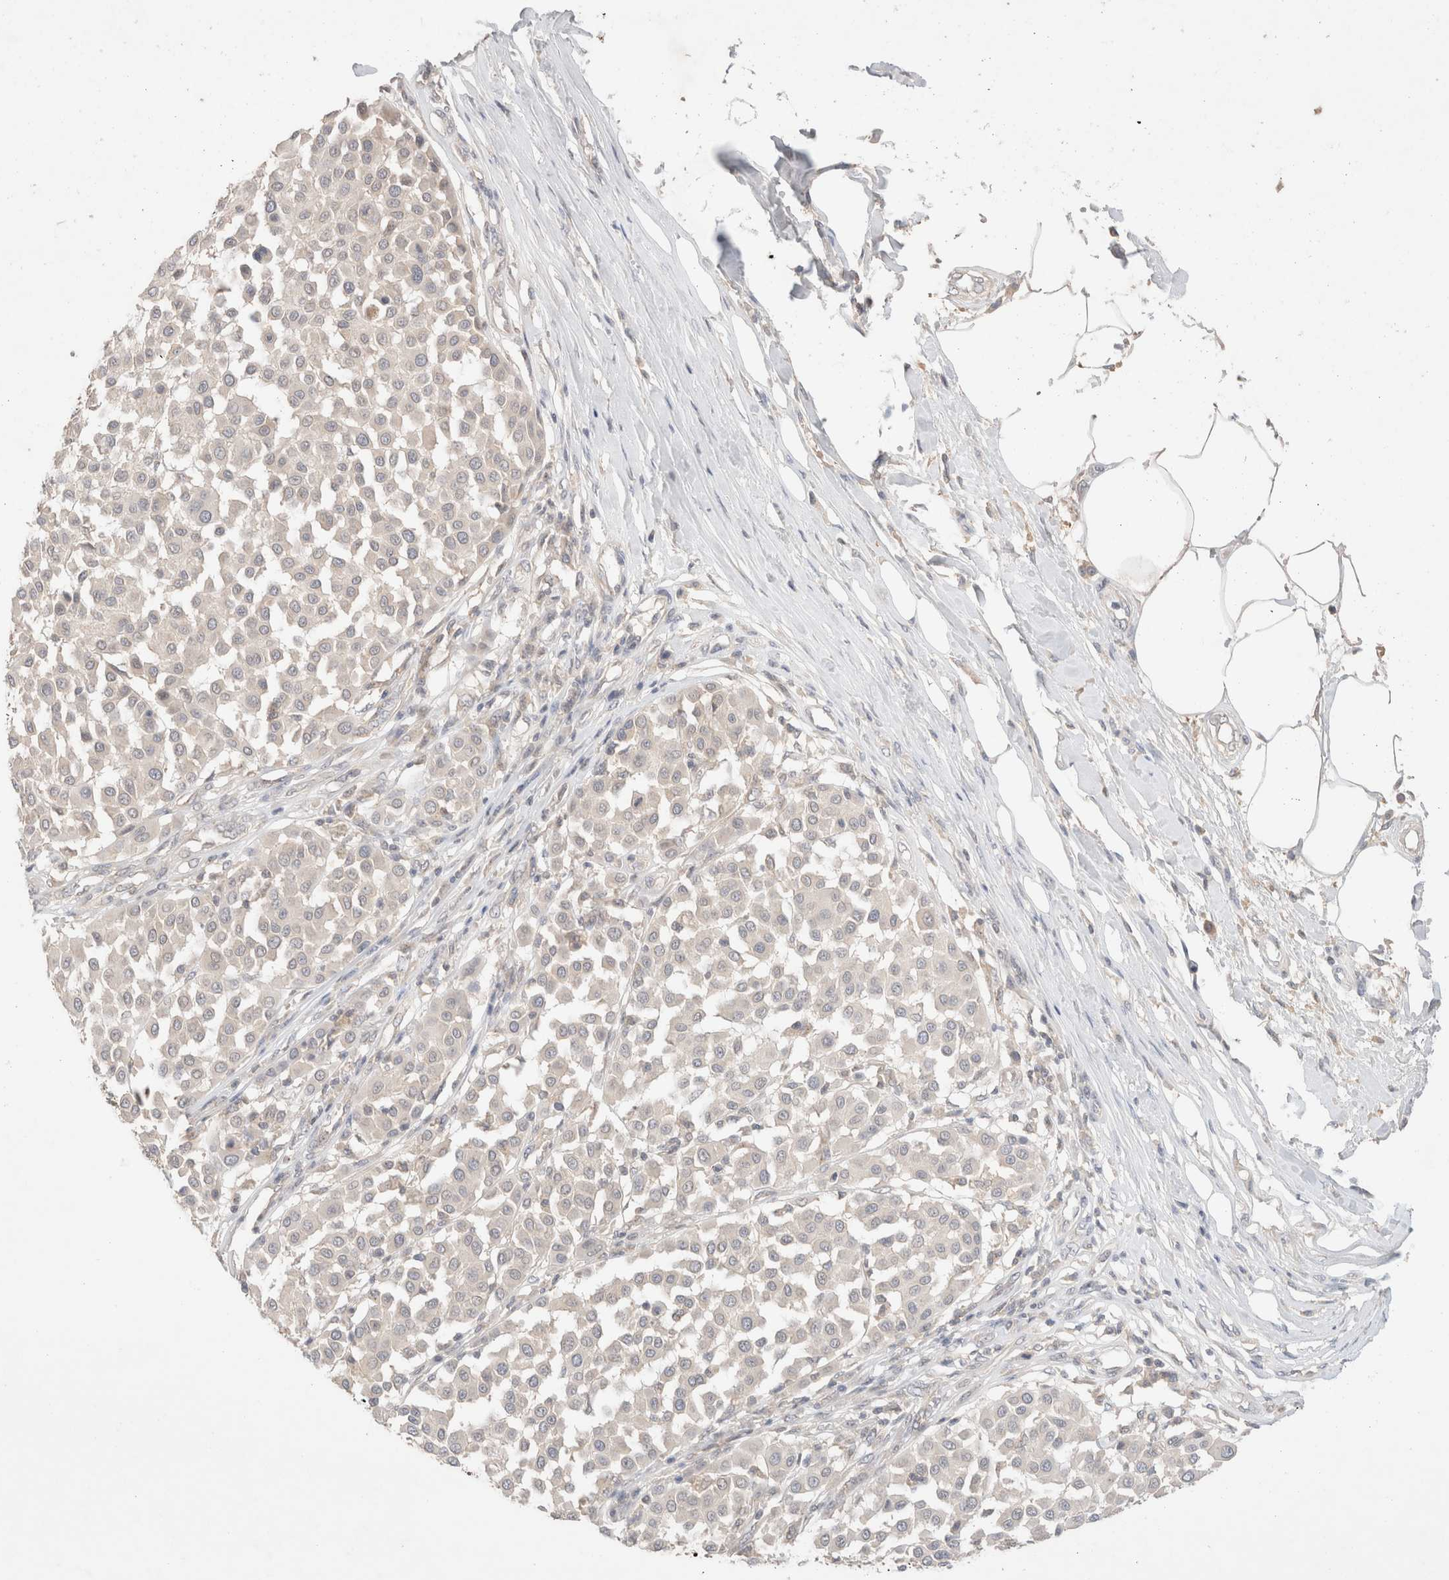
{"staining": {"intensity": "negative", "quantity": "none", "location": "none"}, "tissue": "melanoma", "cell_type": "Tumor cells", "image_type": "cancer", "snomed": [{"axis": "morphology", "description": "Malignant melanoma, Metastatic site"}, {"axis": "topography", "description": "Soft tissue"}], "caption": "Melanoma was stained to show a protein in brown. There is no significant positivity in tumor cells.", "gene": "TRIM41", "patient": {"sex": "male", "age": 41}}